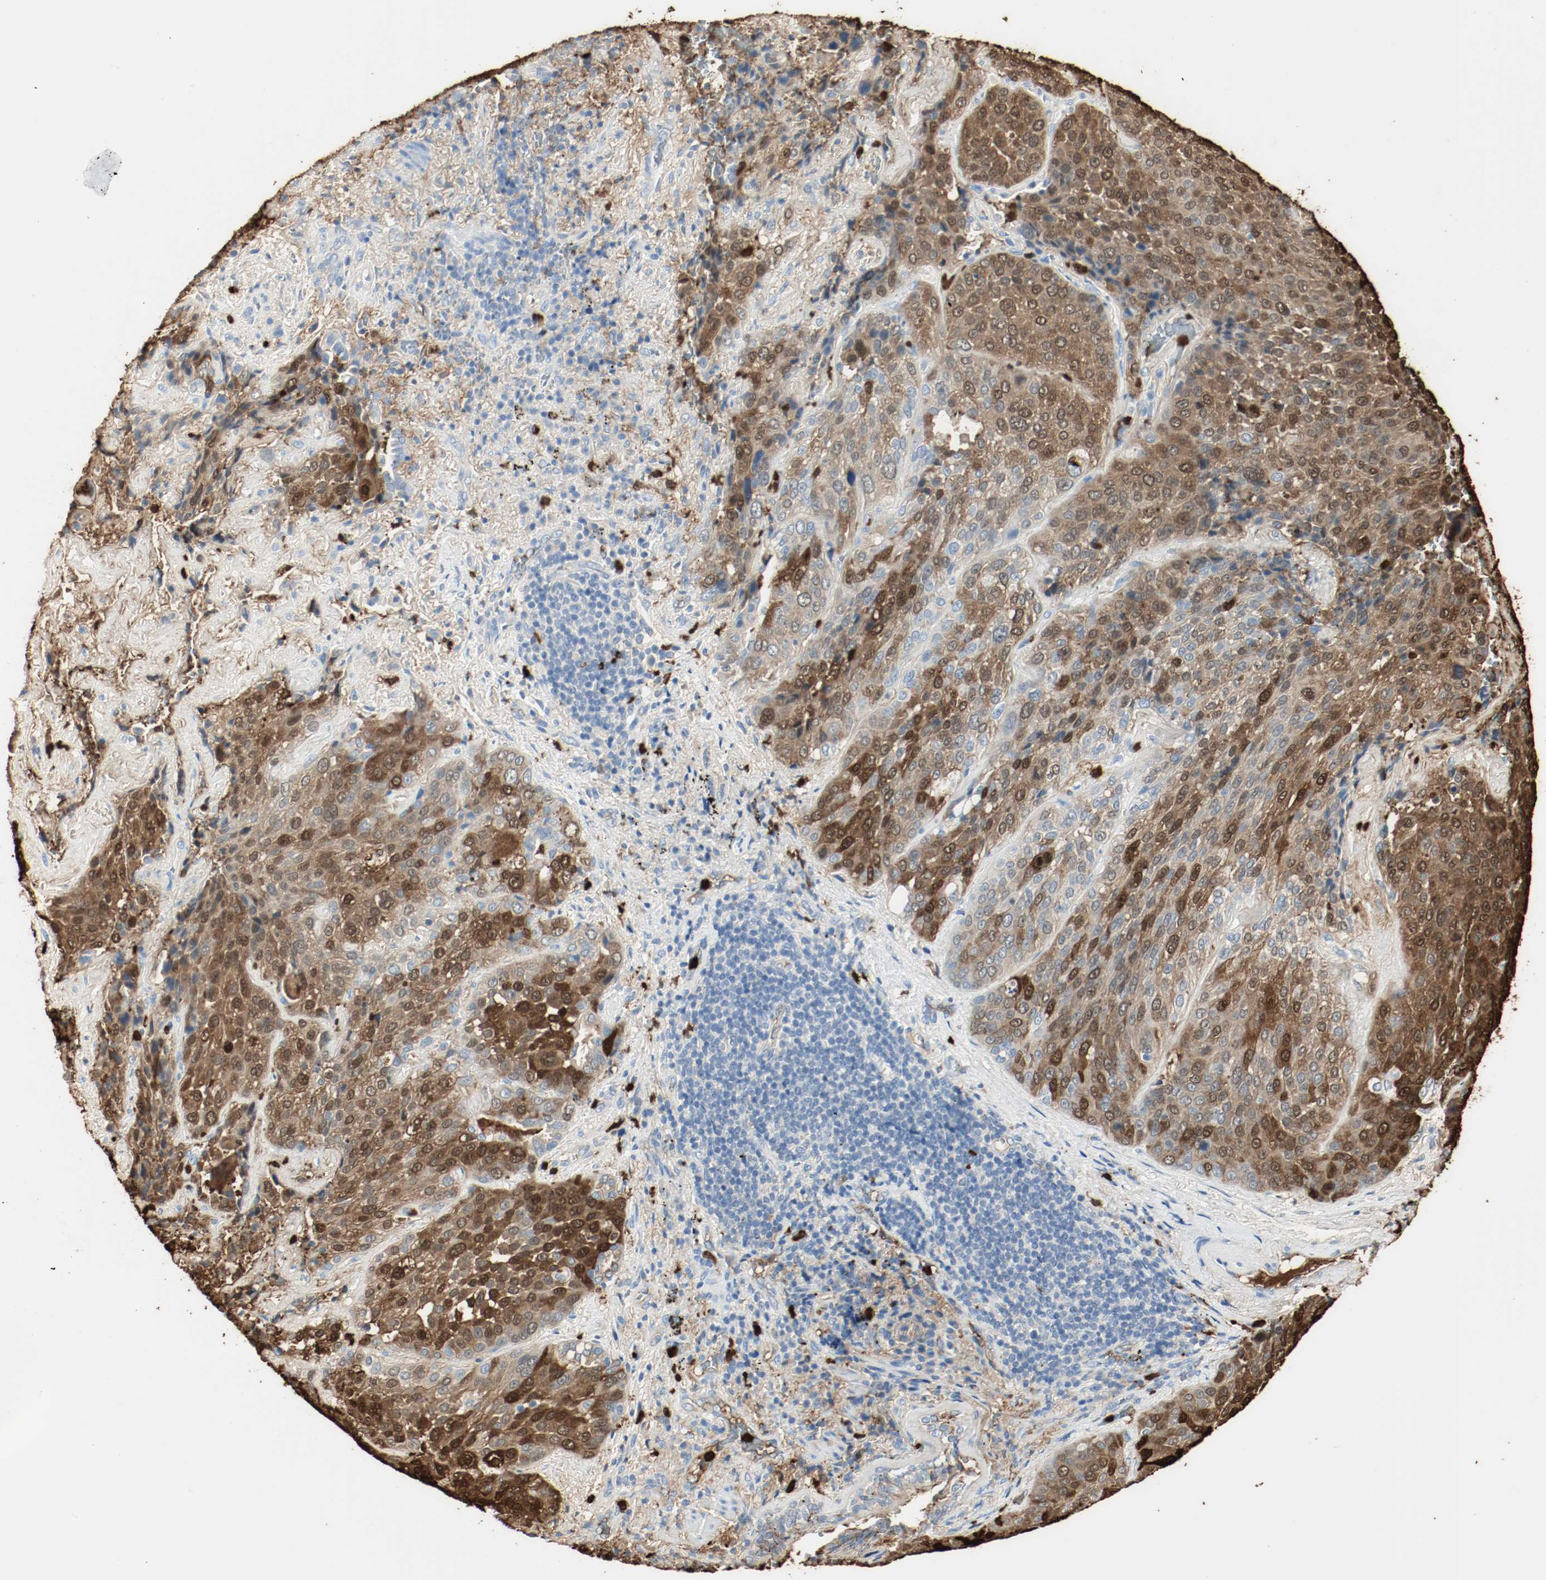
{"staining": {"intensity": "moderate", "quantity": "25%-75%", "location": "cytoplasmic/membranous"}, "tissue": "lung cancer", "cell_type": "Tumor cells", "image_type": "cancer", "snomed": [{"axis": "morphology", "description": "Squamous cell carcinoma, NOS"}, {"axis": "topography", "description": "Lung"}], "caption": "A brown stain shows moderate cytoplasmic/membranous expression of a protein in human lung cancer tumor cells. (brown staining indicates protein expression, while blue staining denotes nuclei).", "gene": "S100A9", "patient": {"sex": "male", "age": 54}}